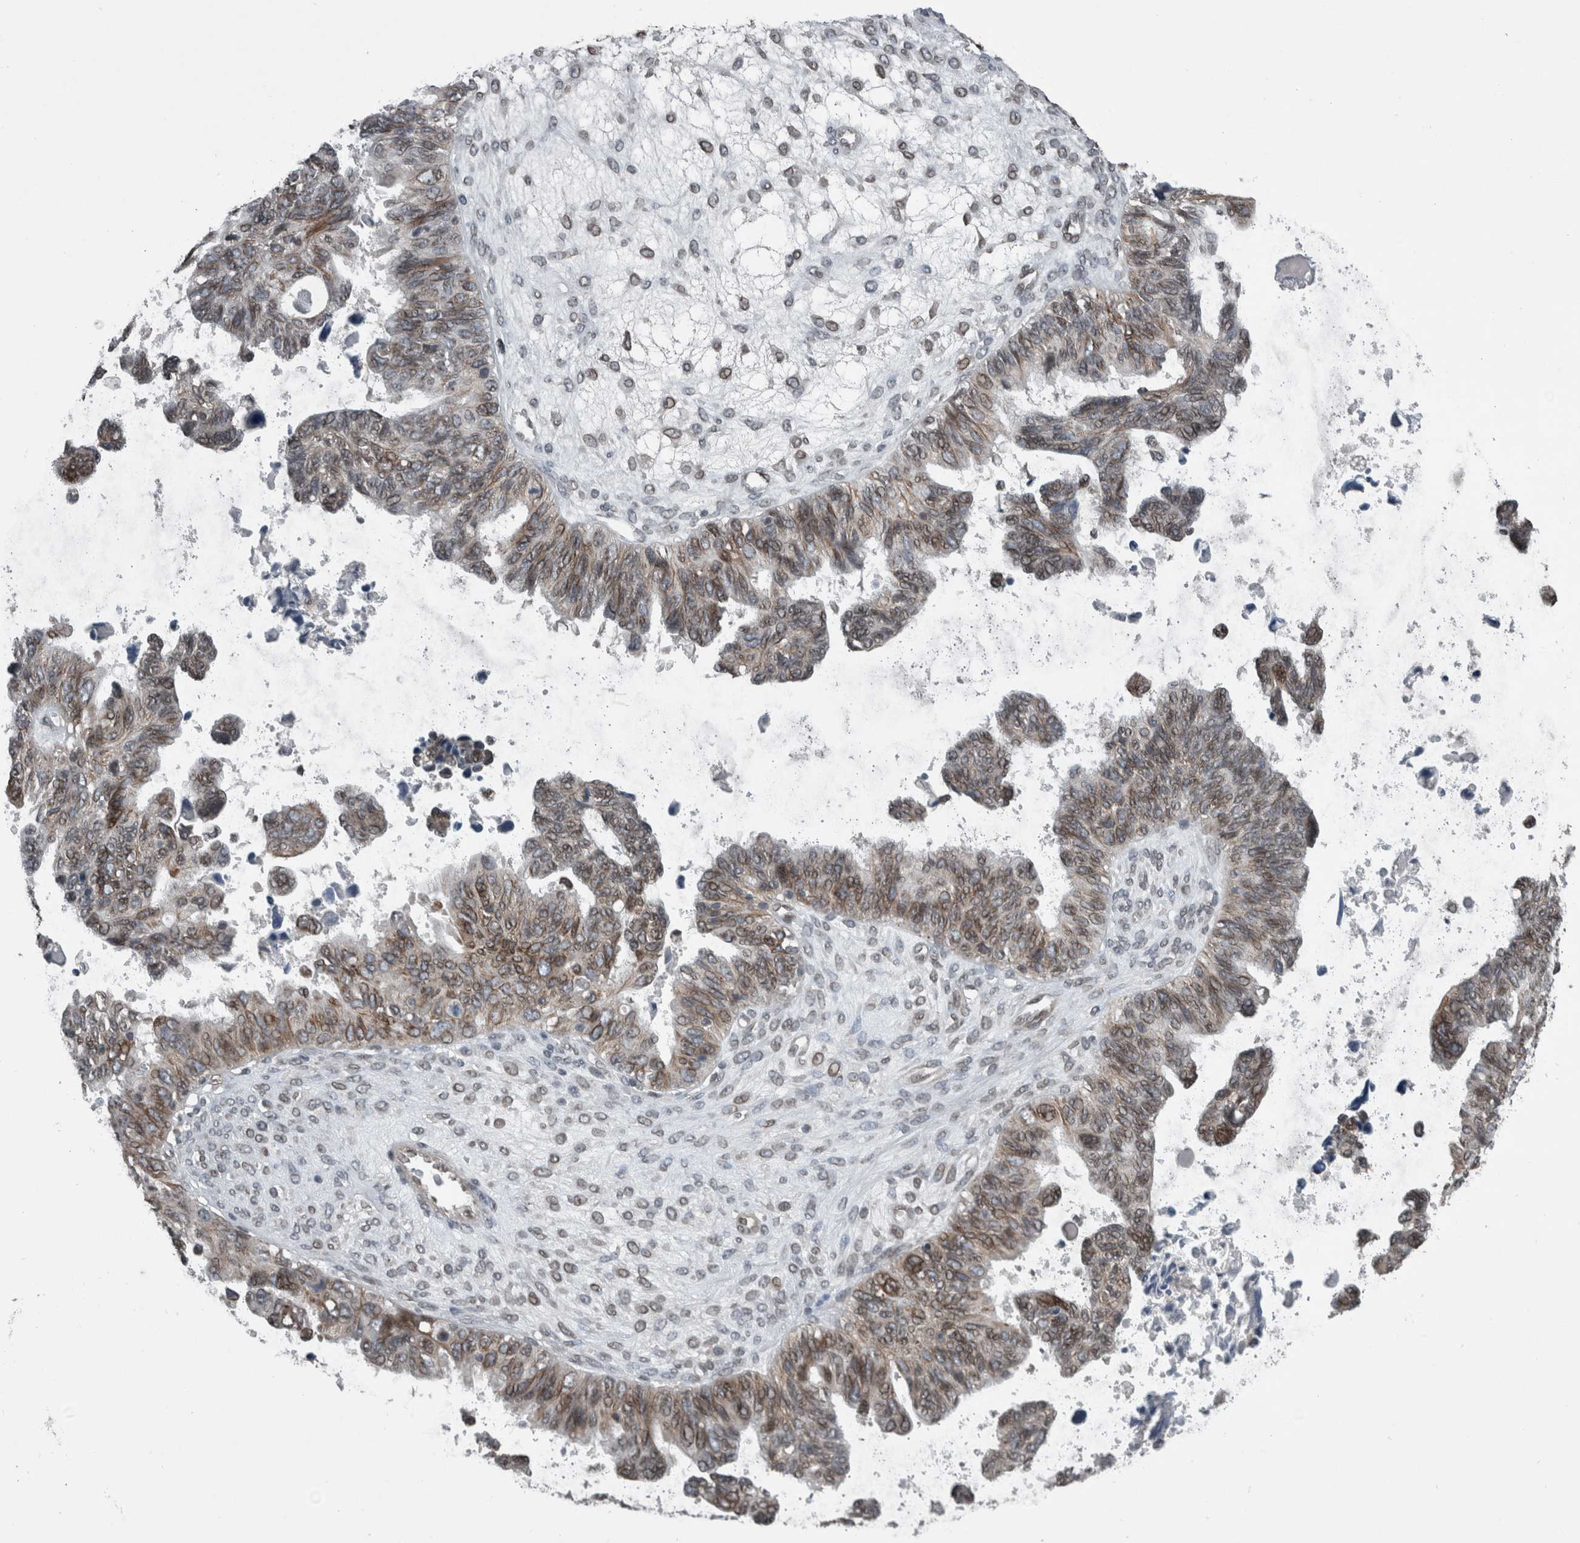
{"staining": {"intensity": "moderate", "quantity": ">75%", "location": "cytoplasmic/membranous,nuclear"}, "tissue": "ovarian cancer", "cell_type": "Tumor cells", "image_type": "cancer", "snomed": [{"axis": "morphology", "description": "Cystadenocarcinoma, serous, NOS"}, {"axis": "topography", "description": "Ovary"}], "caption": "A photomicrograph of human ovarian cancer (serous cystadenocarcinoma) stained for a protein demonstrates moderate cytoplasmic/membranous and nuclear brown staining in tumor cells.", "gene": "RANBP2", "patient": {"sex": "female", "age": 79}}